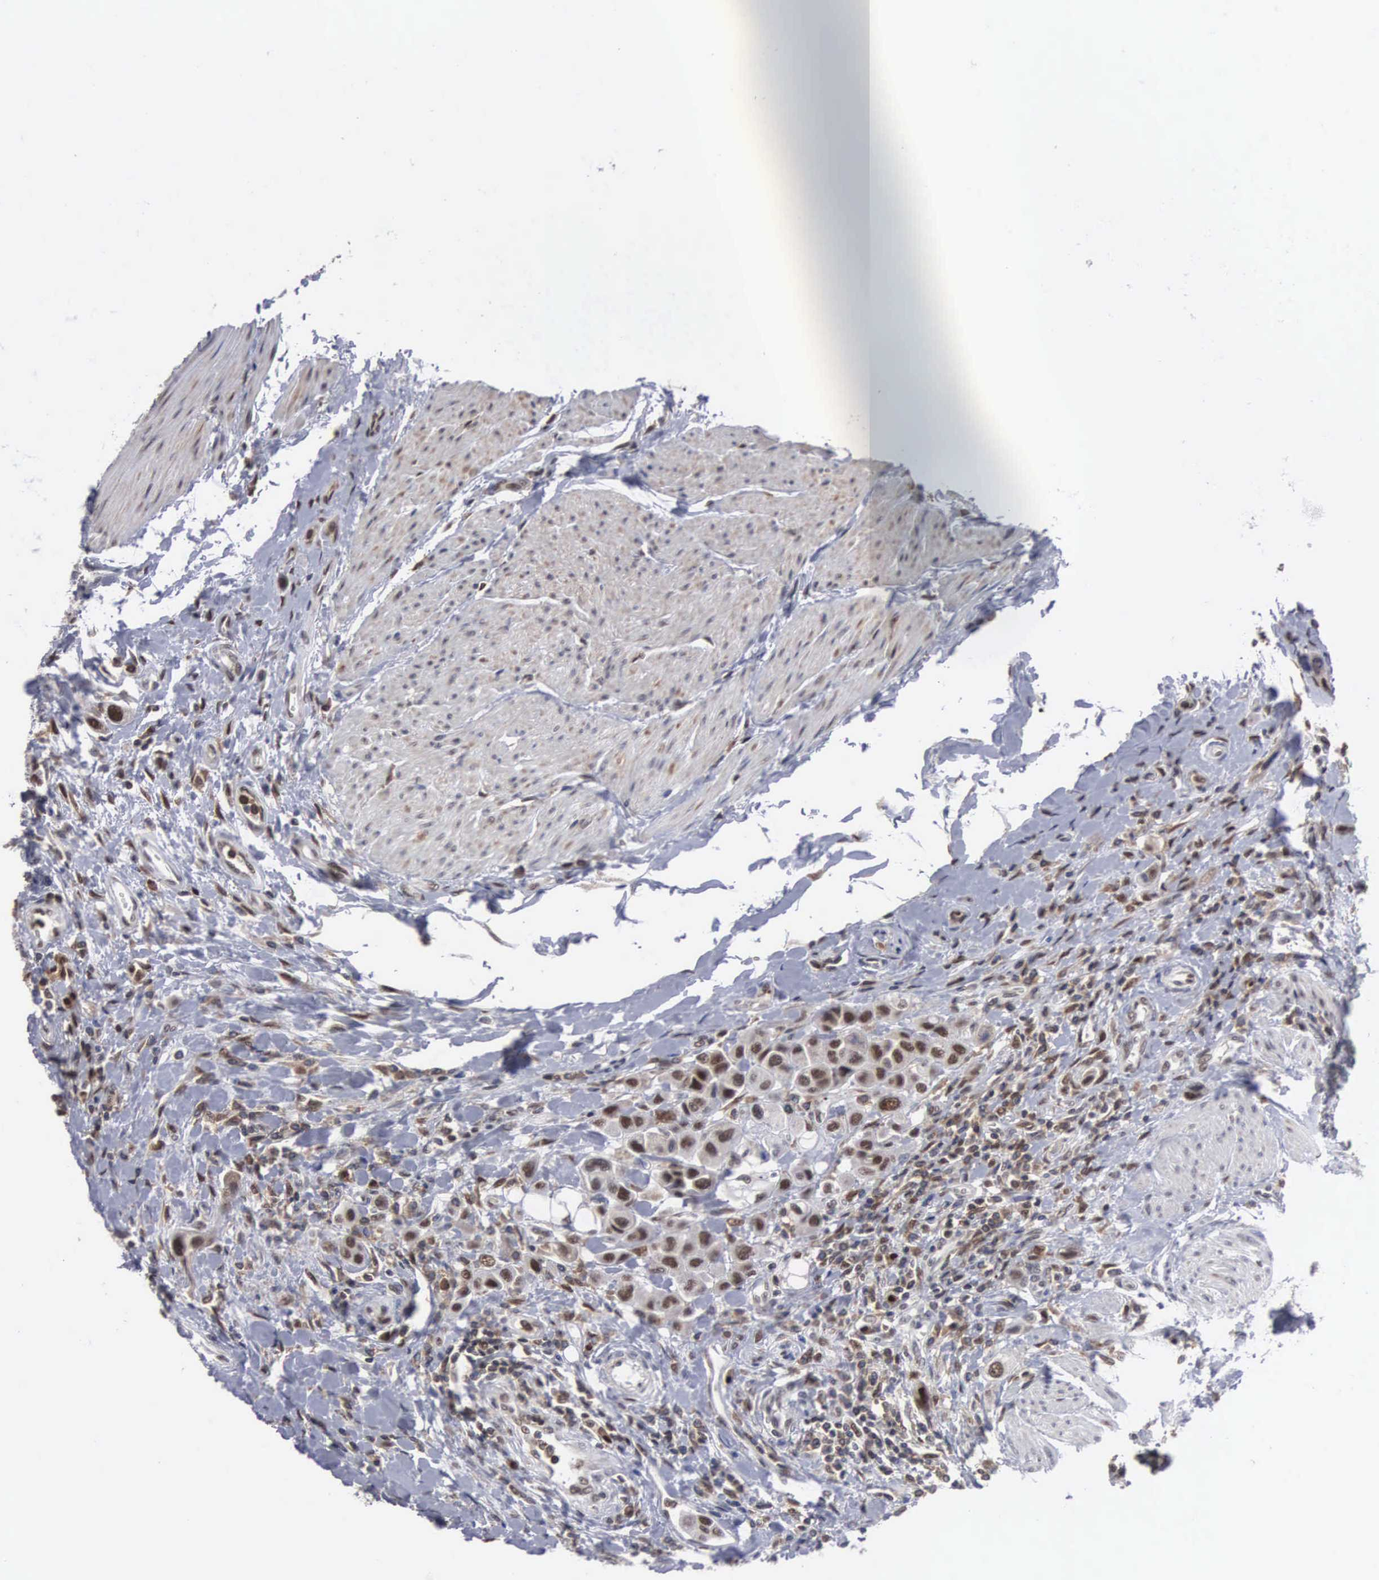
{"staining": {"intensity": "moderate", "quantity": "25%-75%", "location": "nuclear"}, "tissue": "urothelial cancer", "cell_type": "Tumor cells", "image_type": "cancer", "snomed": [{"axis": "morphology", "description": "Urothelial carcinoma, High grade"}, {"axis": "topography", "description": "Urinary bladder"}], "caption": "Urothelial cancer stained with a protein marker demonstrates moderate staining in tumor cells.", "gene": "TRMT5", "patient": {"sex": "male", "age": 50}}